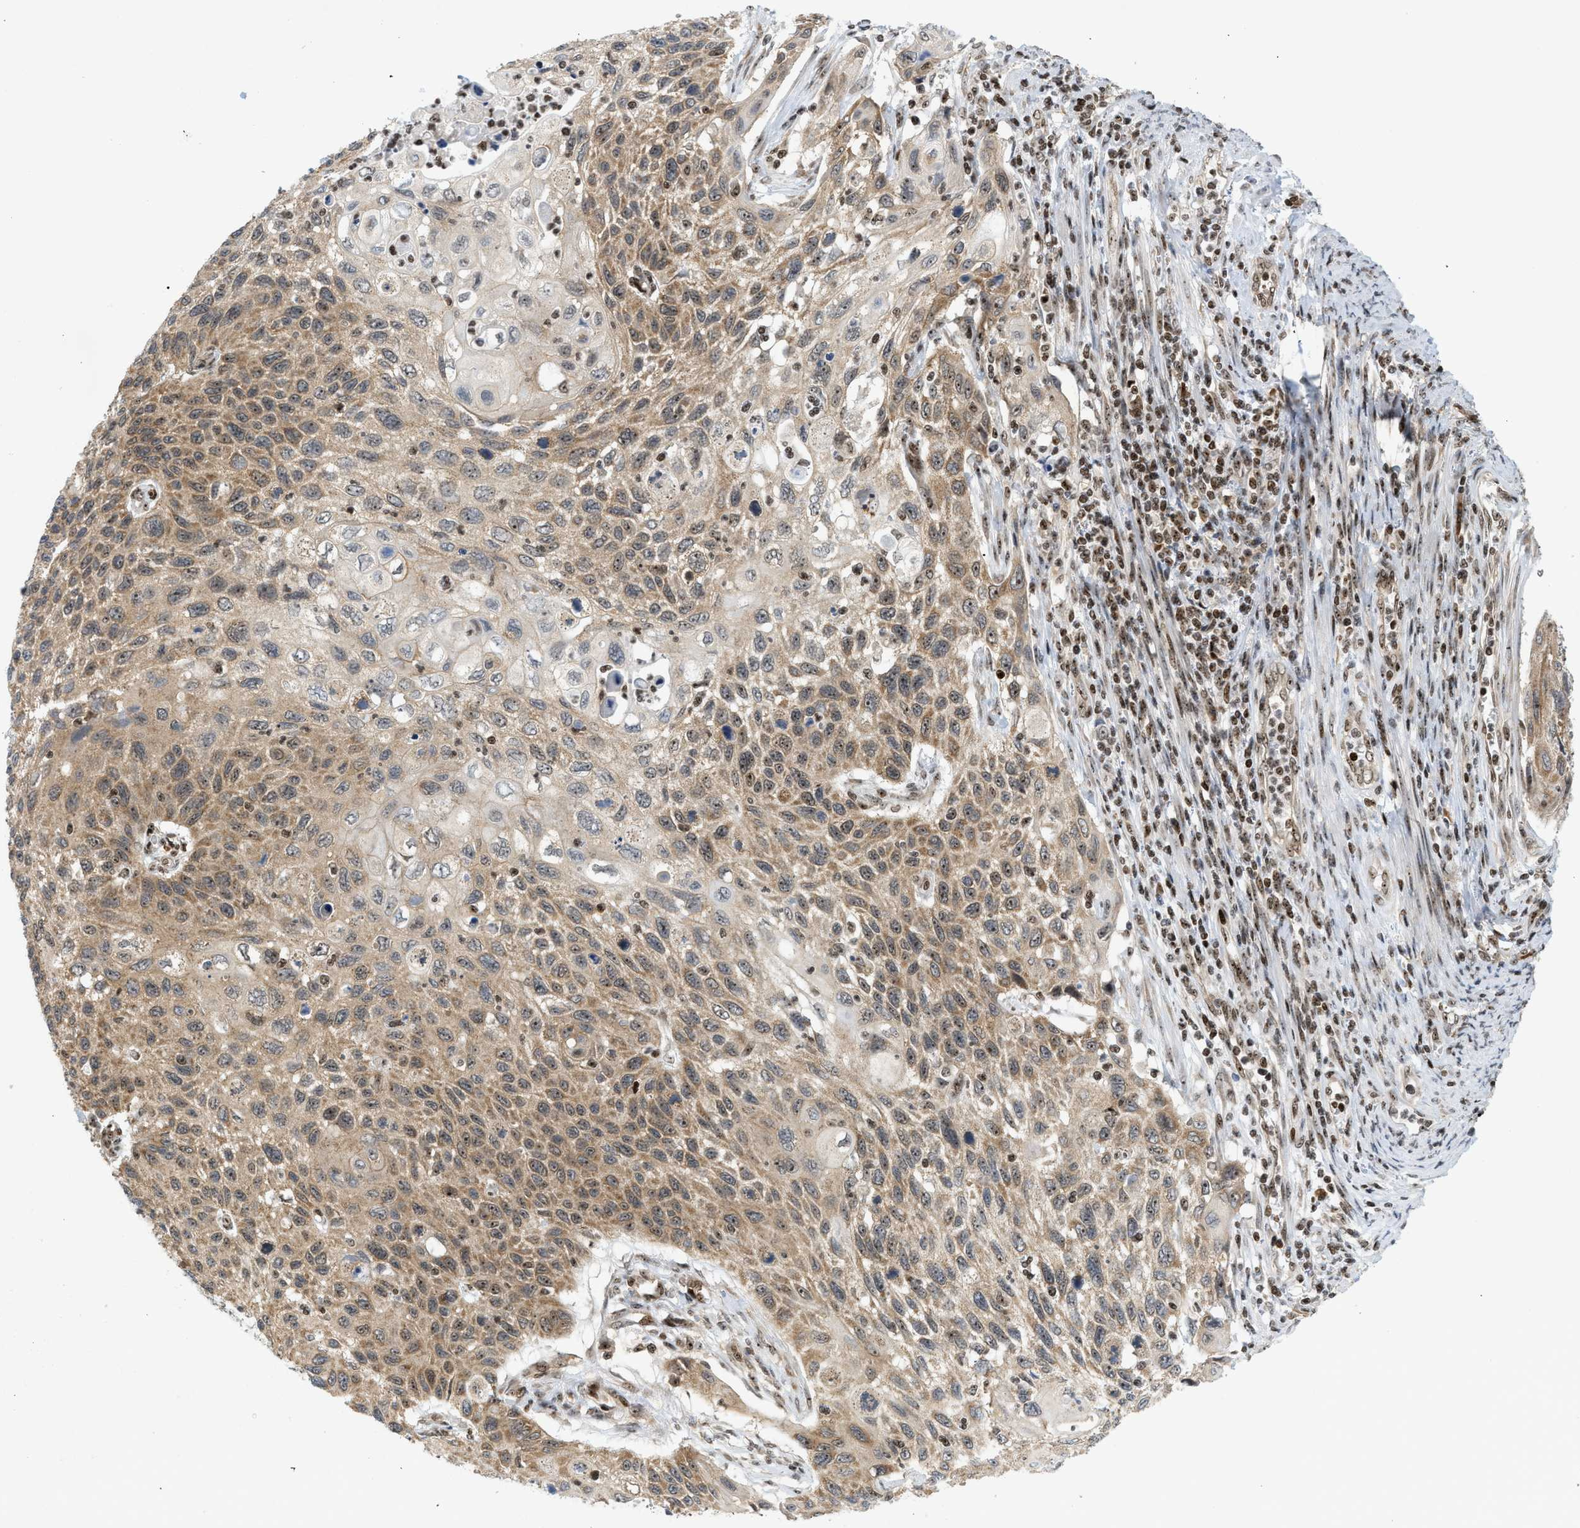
{"staining": {"intensity": "moderate", "quantity": "25%-75%", "location": "cytoplasmic/membranous,nuclear"}, "tissue": "cervical cancer", "cell_type": "Tumor cells", "image_type": "cancer", "snomed": [{"axis": "morphology", "description": "Squamous cell carcinoma, NOS"}, {"axis": "topography", "description": "Cervix"}], "caption": "Immunohistochemistry of cervical cancer (squamous cell carcinoma) demonstrates medium levels of moderate cytoplasmic/membranous and nuclear expression in about 25%-75% of tumor cells.", "gene": "ZNF22", "patient": {"sex": "female", "age": 70}}